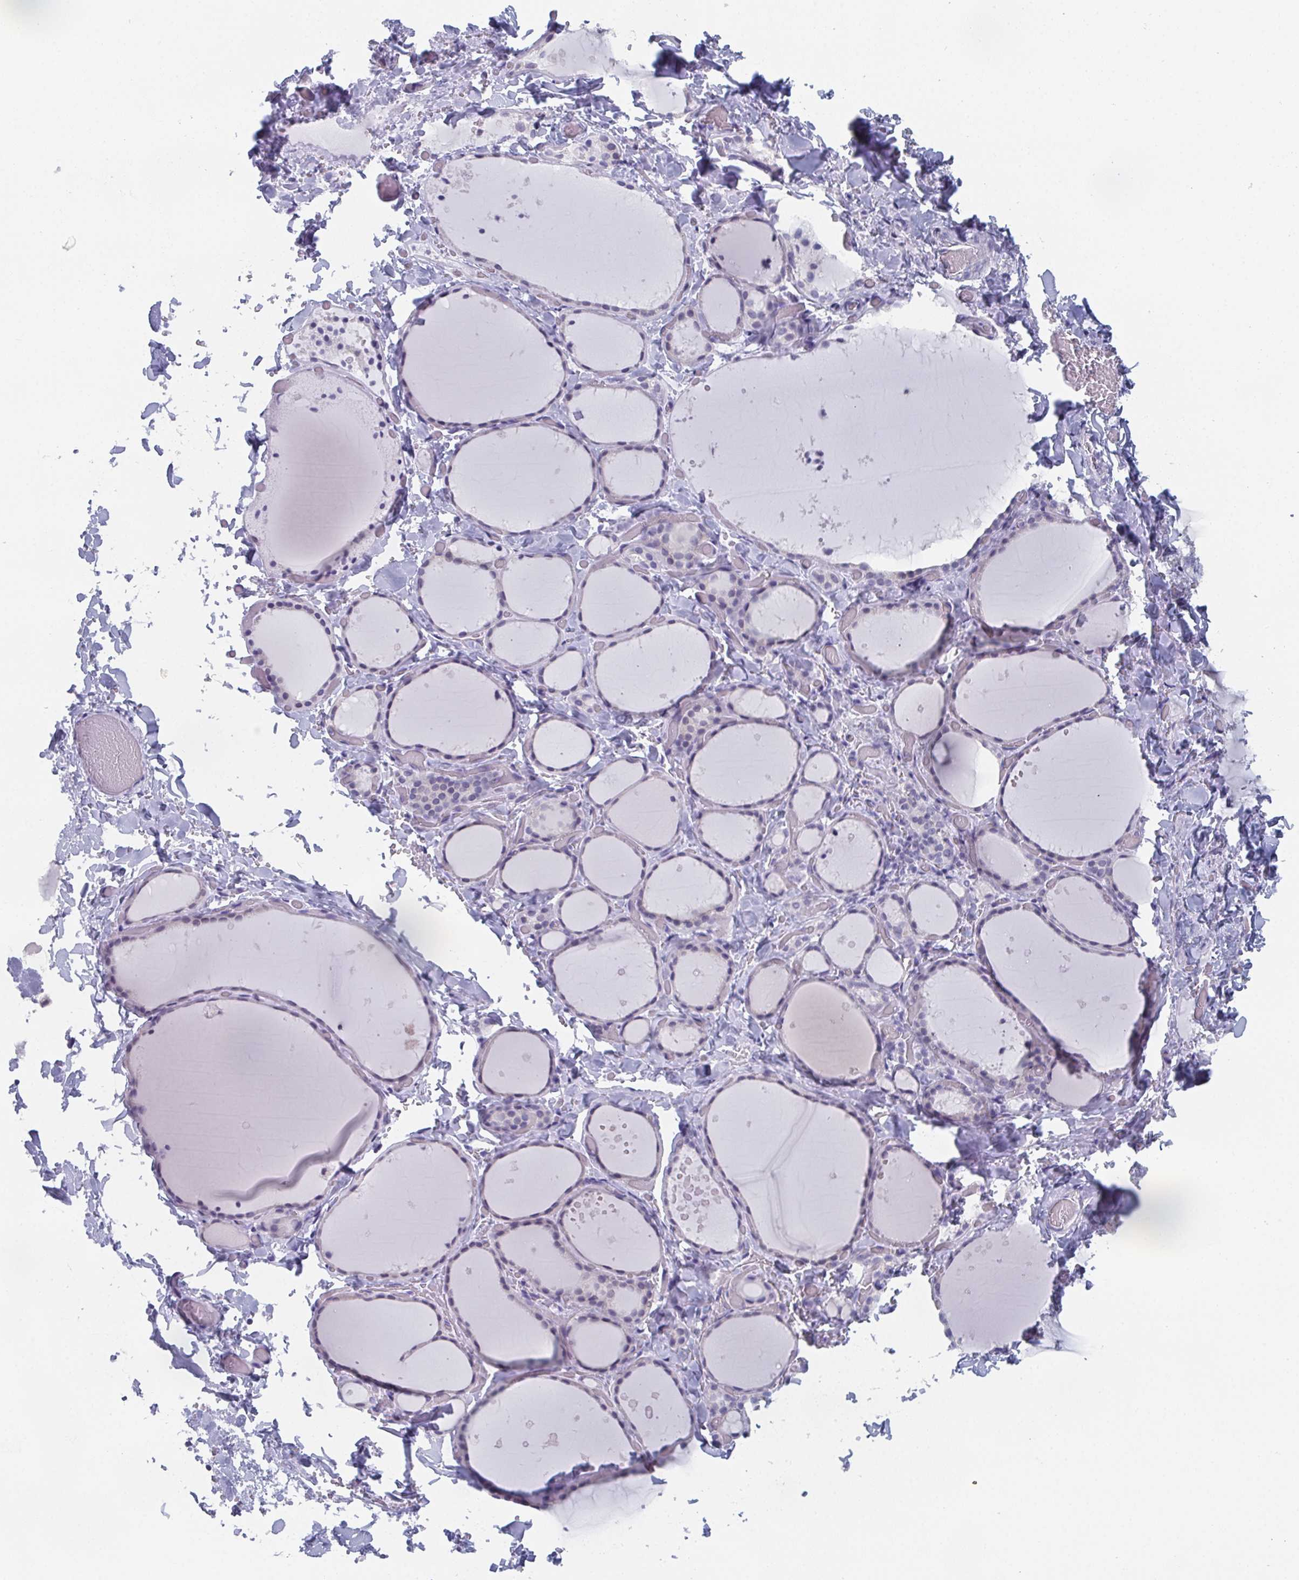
{"staining": {"intensity": "negative", "quantity": "none", "location": "none"}, "tissue": "thyroid gland", "cell_type": "Glandular cells", "image_type": "normal", "snomed": [{"axis": "morphology", "description": "Normal tissue, NOS"}, {"axis": "topography", "description": "Thyroid gland"}], "caption": "Immunohistochemistry of normal human thyroid gland shows no staining in glandular cells. Nuclei are stained in blue.", "gene": "DYDC2", "patient": {"sex": "female", "age": 36}}